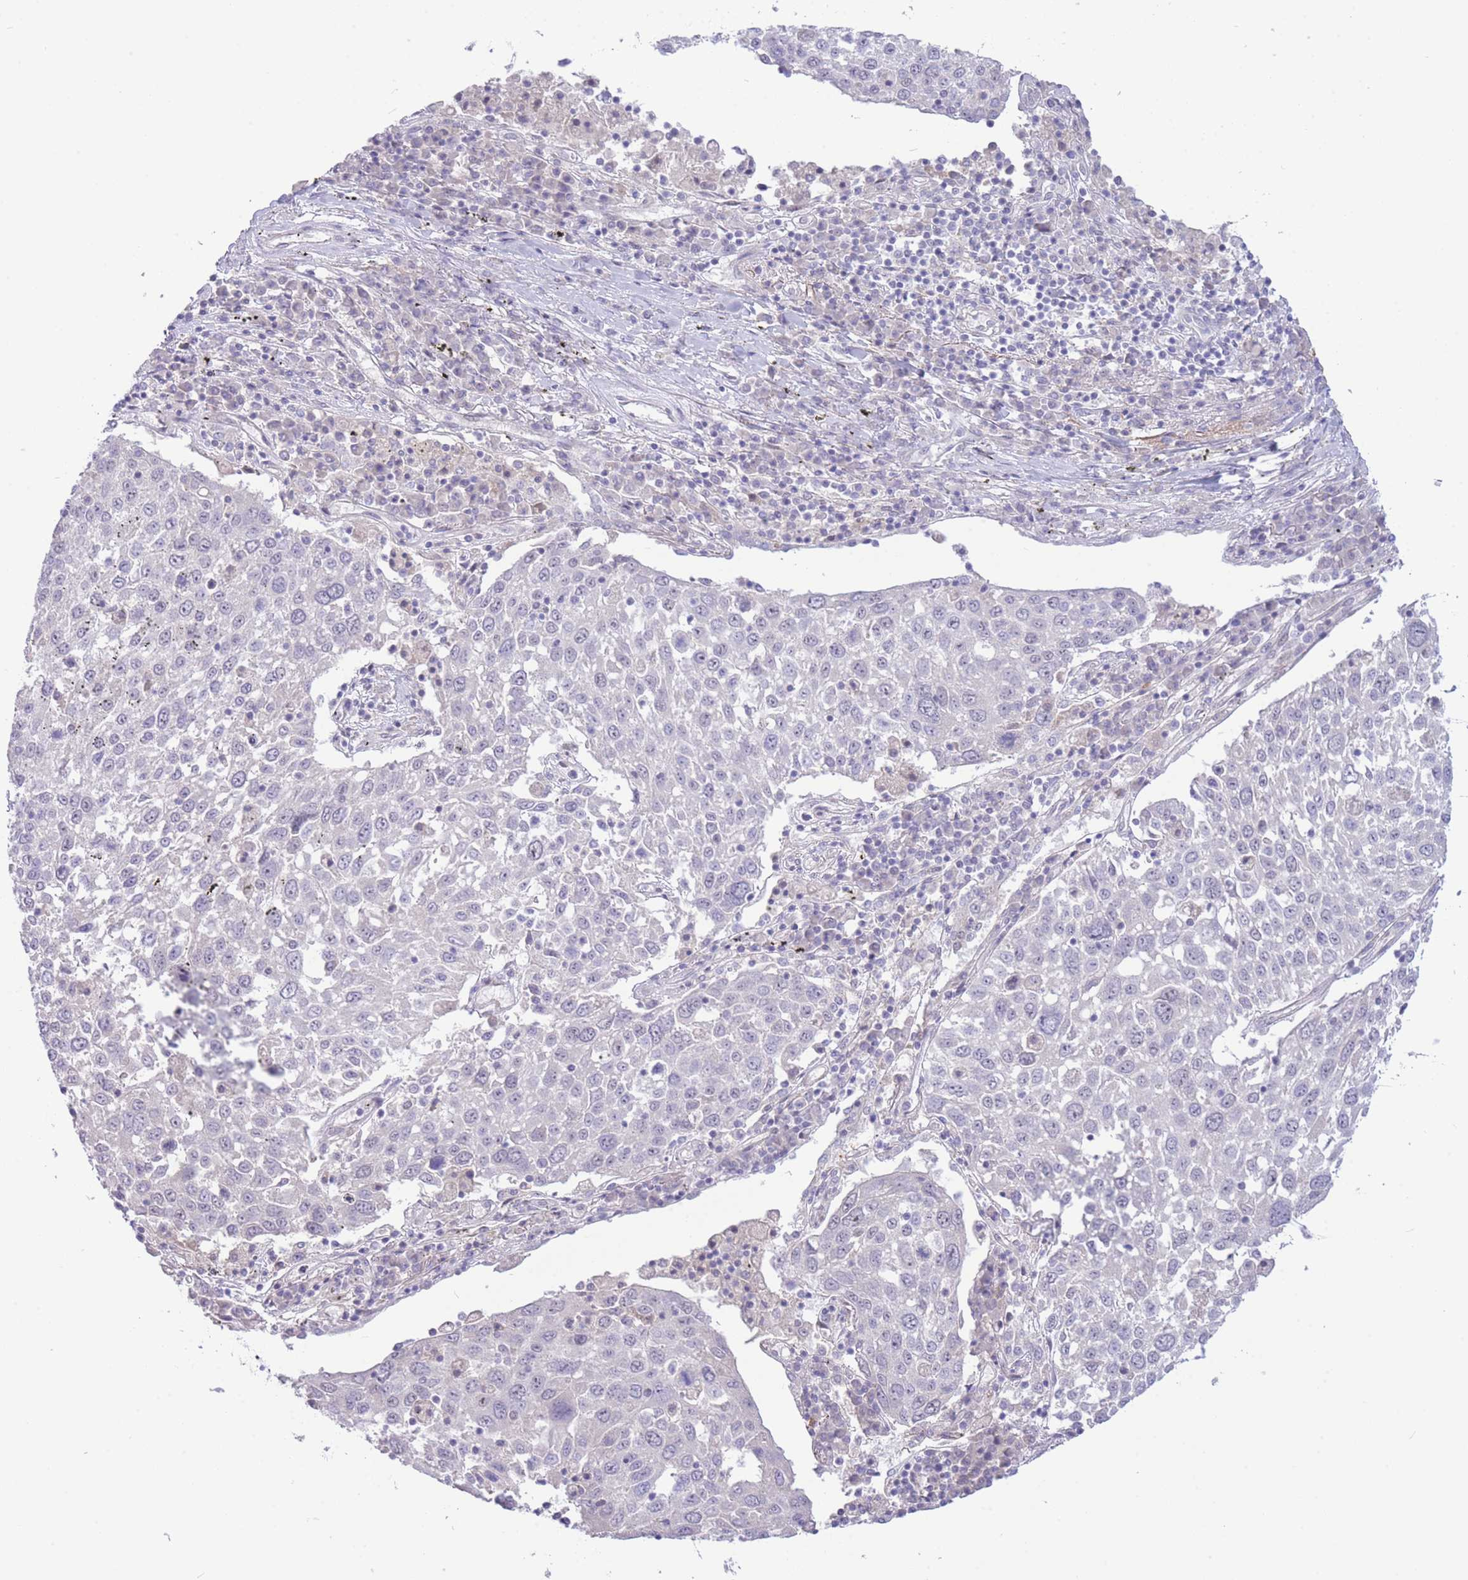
{"staining": {"intensity": "negative", "quantity": "none", "location": "none"}, "tissue": "lung cancer", "cell_type": "Tumor cells", "image_type": "cancer", "snomed": [{"axis": "morphology", "description": "Squamous cell carcinoma, NOS"}, {"axis": "topography", "description": "Lung"}], "caption": "This is an immunohistochemistry histopathology image of squamous cell carcinoma (lung). There is no expression in tumor cells.", "gene": "FBXO46", "patient": {"sex": "male", "age": 65}}